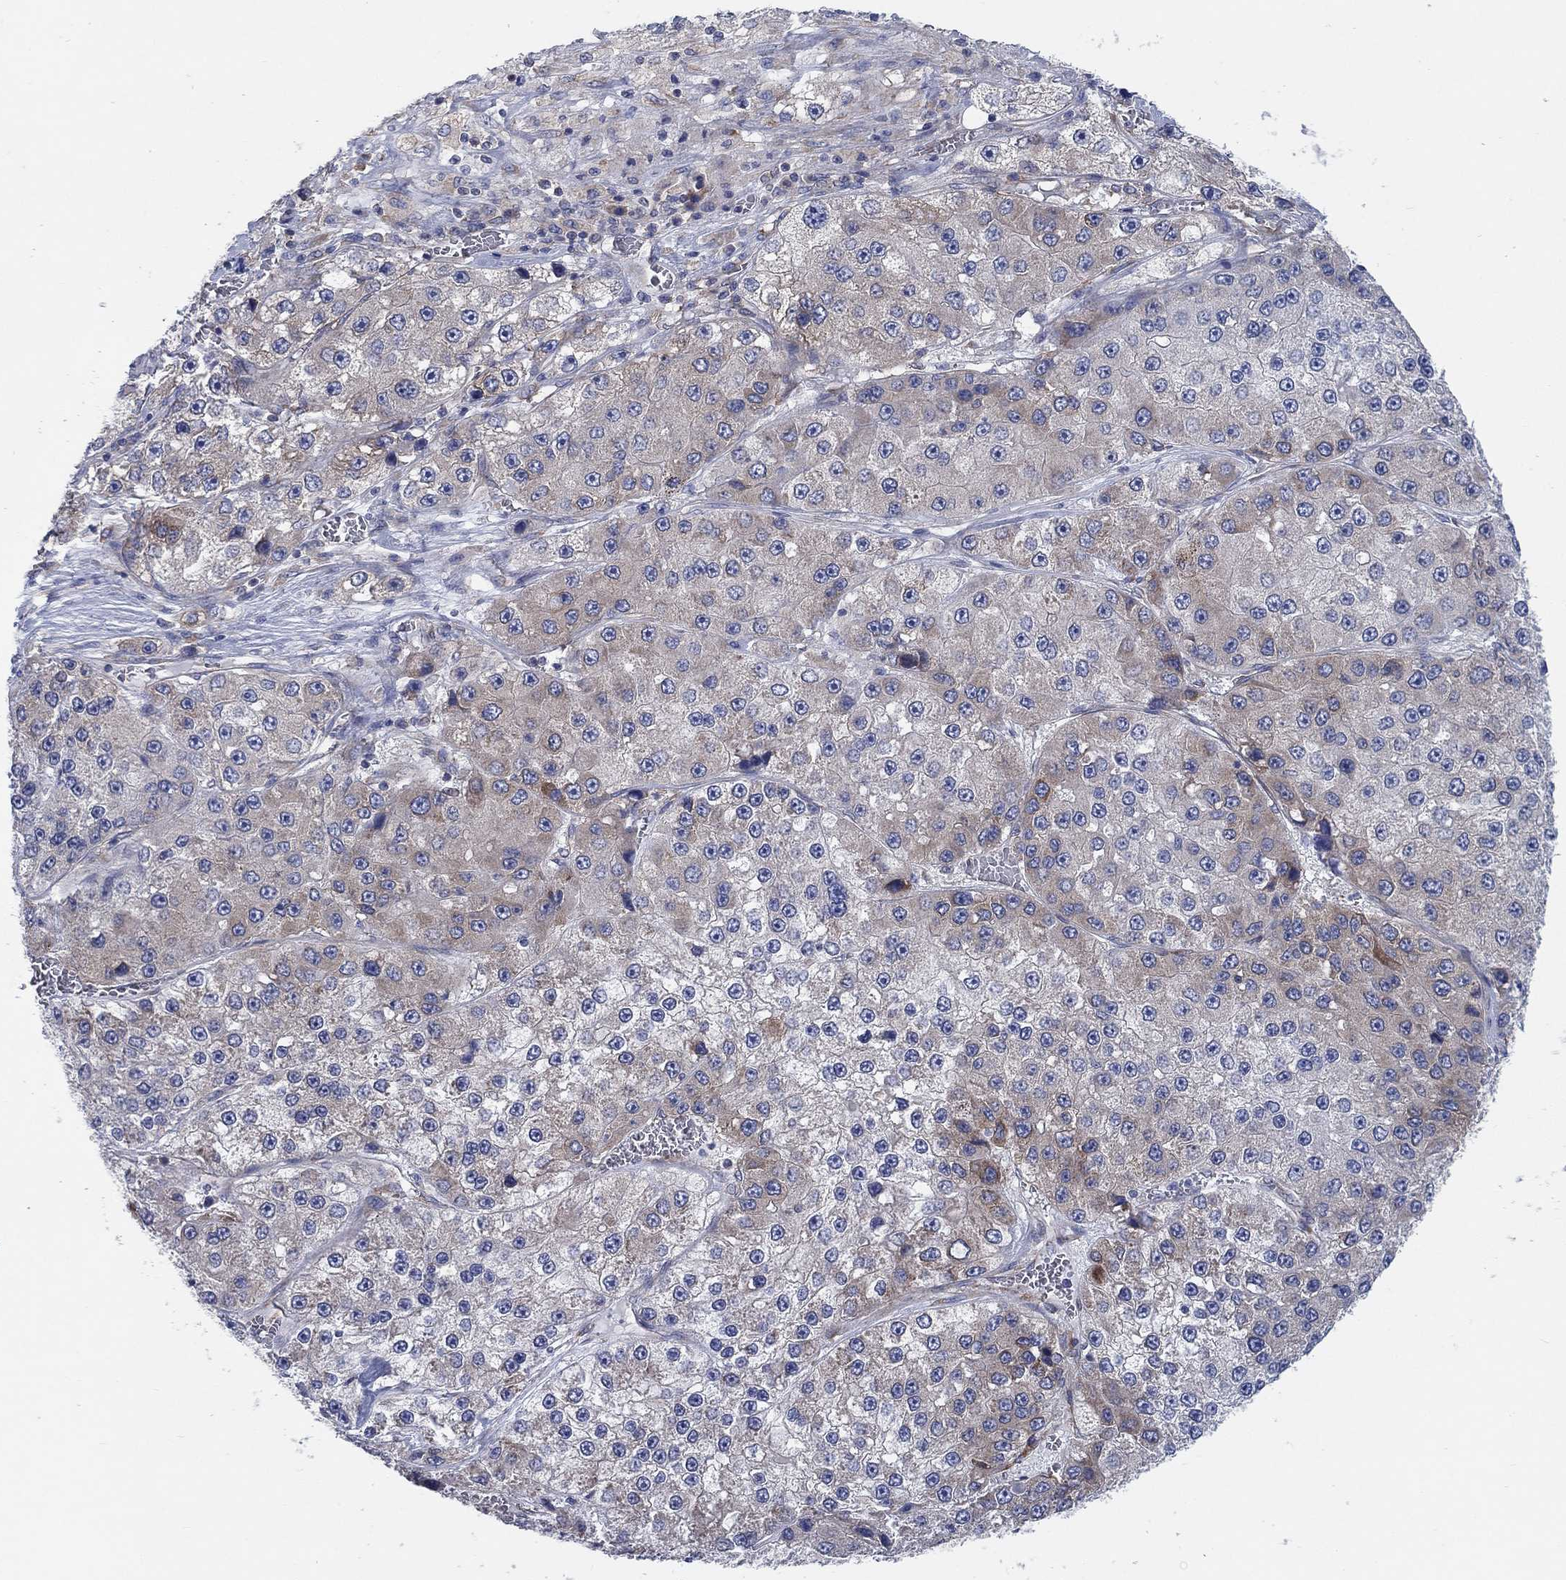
{"staining": {"intensity": "strong", "quantity": "<25%", "location": "cytoplasmic/membranous"}, "tissue": "liver cancer", "cell_type": "Tumor cells", "image_type": "cancer", "snomed": [{"axis": "morphology", "description": "Carcinoma, Hepatocellular, NOS"}, {"axis": "topography", "description": "Liver"}], "caption": "A micrograph showing strong cytoplasmic/membranous positivity in about <25% of tumor cells in liver cancer, as visualized by brown immunohistochemical staining.", "gene": "TMEM59", "patient": {"sex": "female", "age": 73}}